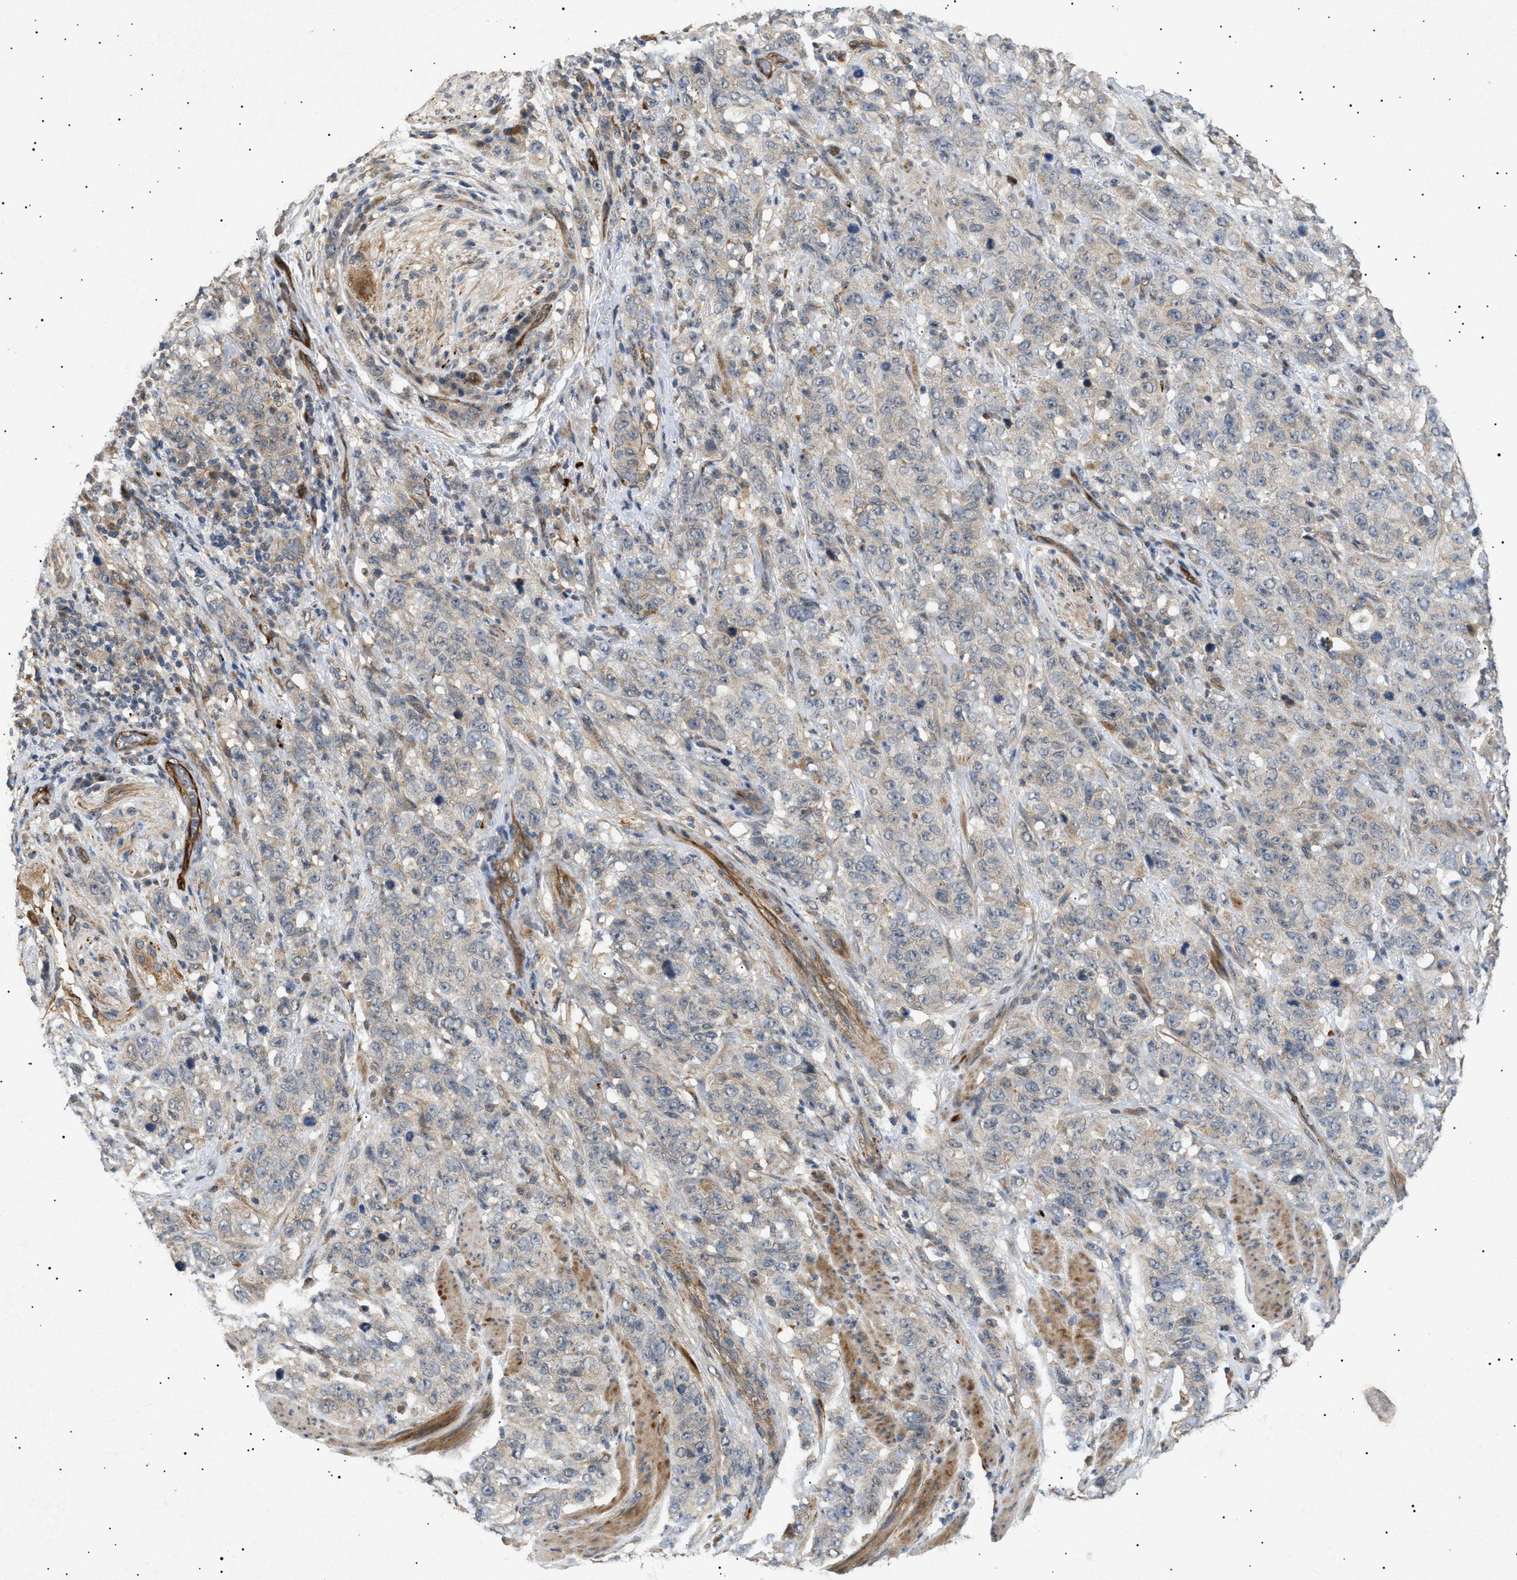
{"staining": {"intensity": "weak", "quantity": "<25%", "location": "cytoplasmic/membranous"}, "tissue": "stomach cancer", "cell_type": "Tumor cells", "image_type": "cancer", "snomed": [{"axis": "morphology", "description": "Adenocarcinoma, NOS"}, {"axis": "topography", "description": "Stomach"}], "caption": "The micrograph shows no significant positivity in tumor cells of stomach cancer (adenocarcinoma). (Stains: DAB (3,3'-diaminobenzidine) immunohistochemistry (IHC) with hematoxylin counter stain, Microscopy: brightfield microscopy at high magnification).", "gene": "SIRT5", "patient": {"sex": "male", "age": 48}}